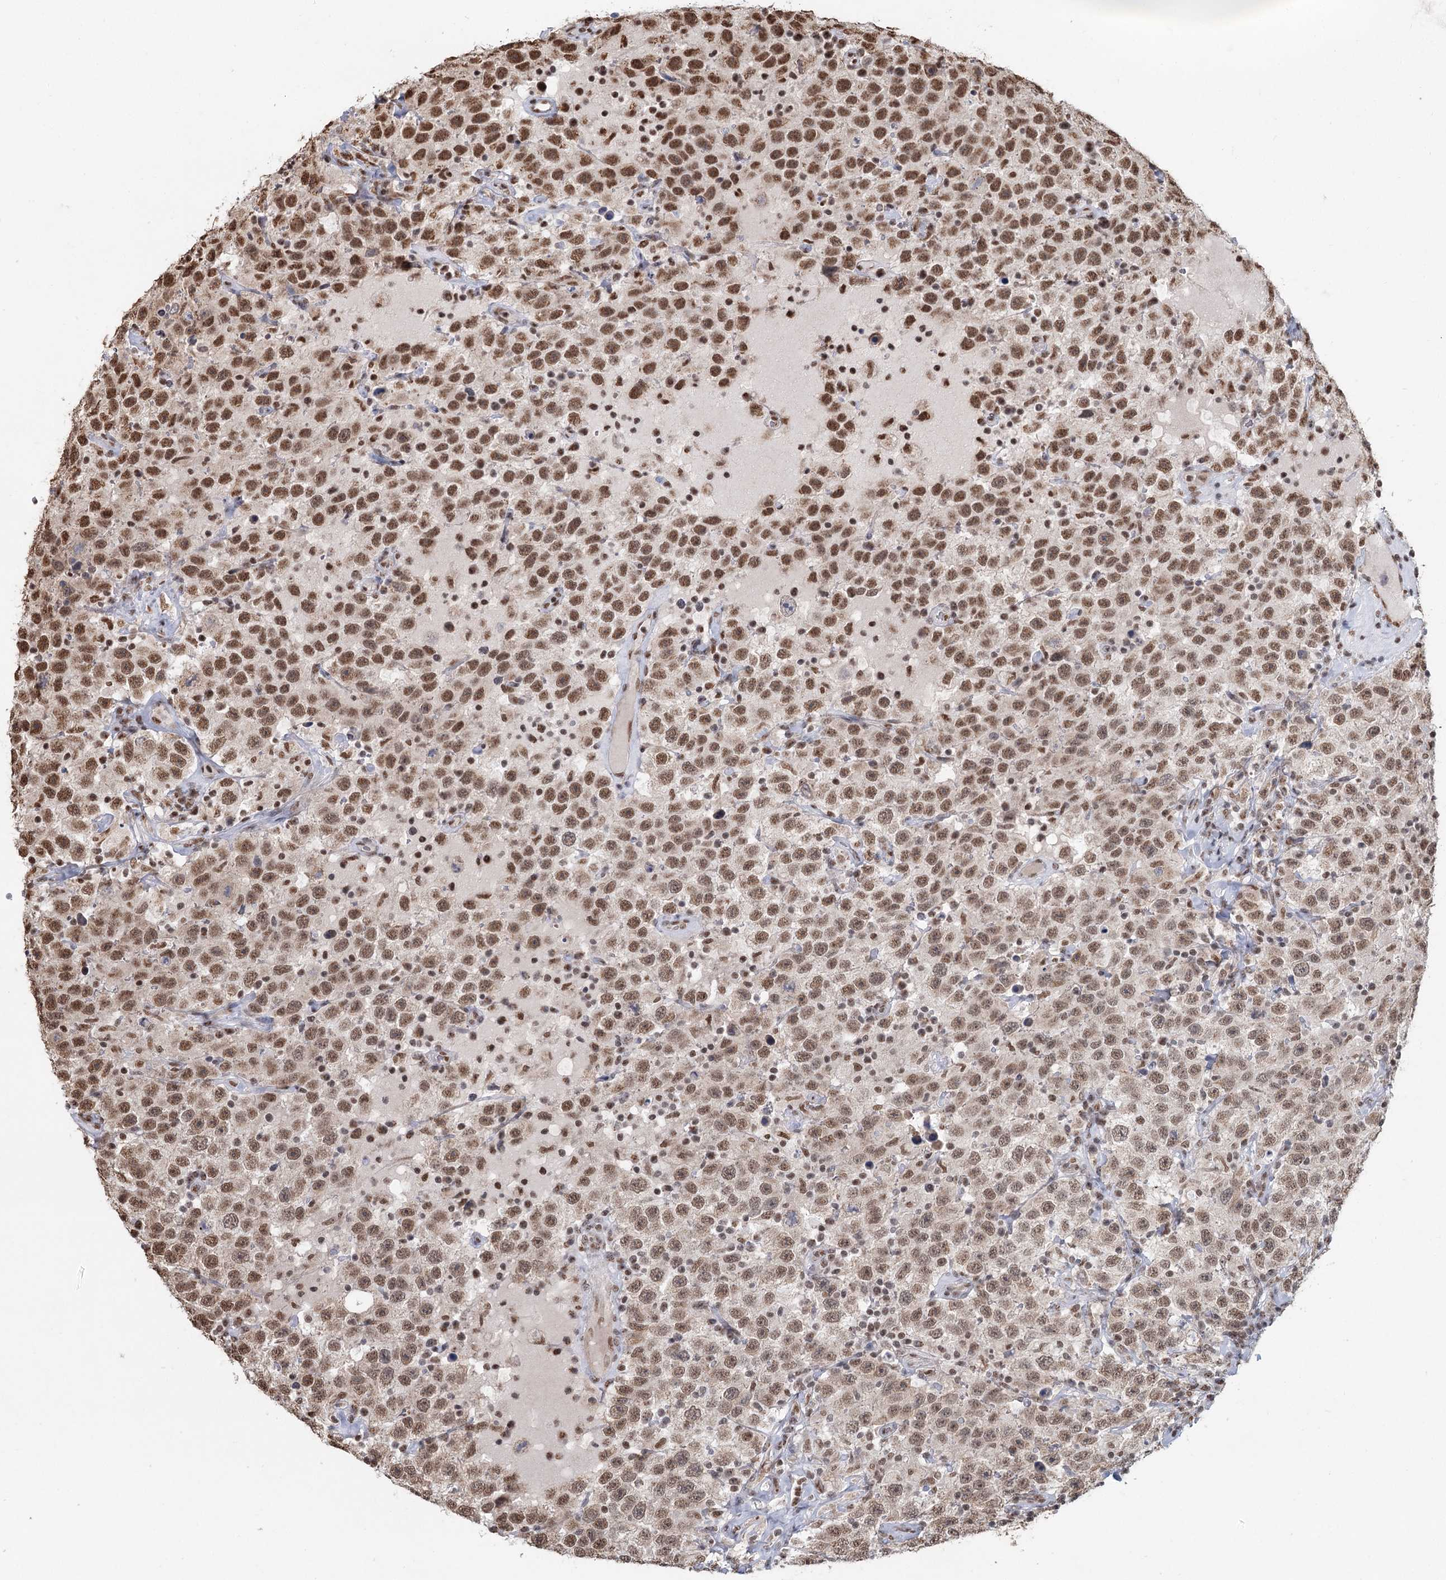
{"staining": {"intensity": "strong", "quantity": ">75%", "location": "nuclear"}, "tissue": "testis cancer", "cell_type": "Tumor cells", "image_type": "cancer", "snomed": [{"axis": "morphology", "description": "Seminoma, NOS"}, {"axis": "topography", "description": "Testis"}], "caption": "Protein analysis of testis seminoma tissue shows strong nuclear expression in approximately >75% of tumor cells.", "gene": "GPALPP1", "patient": {"sex": "male", "age": 41}}